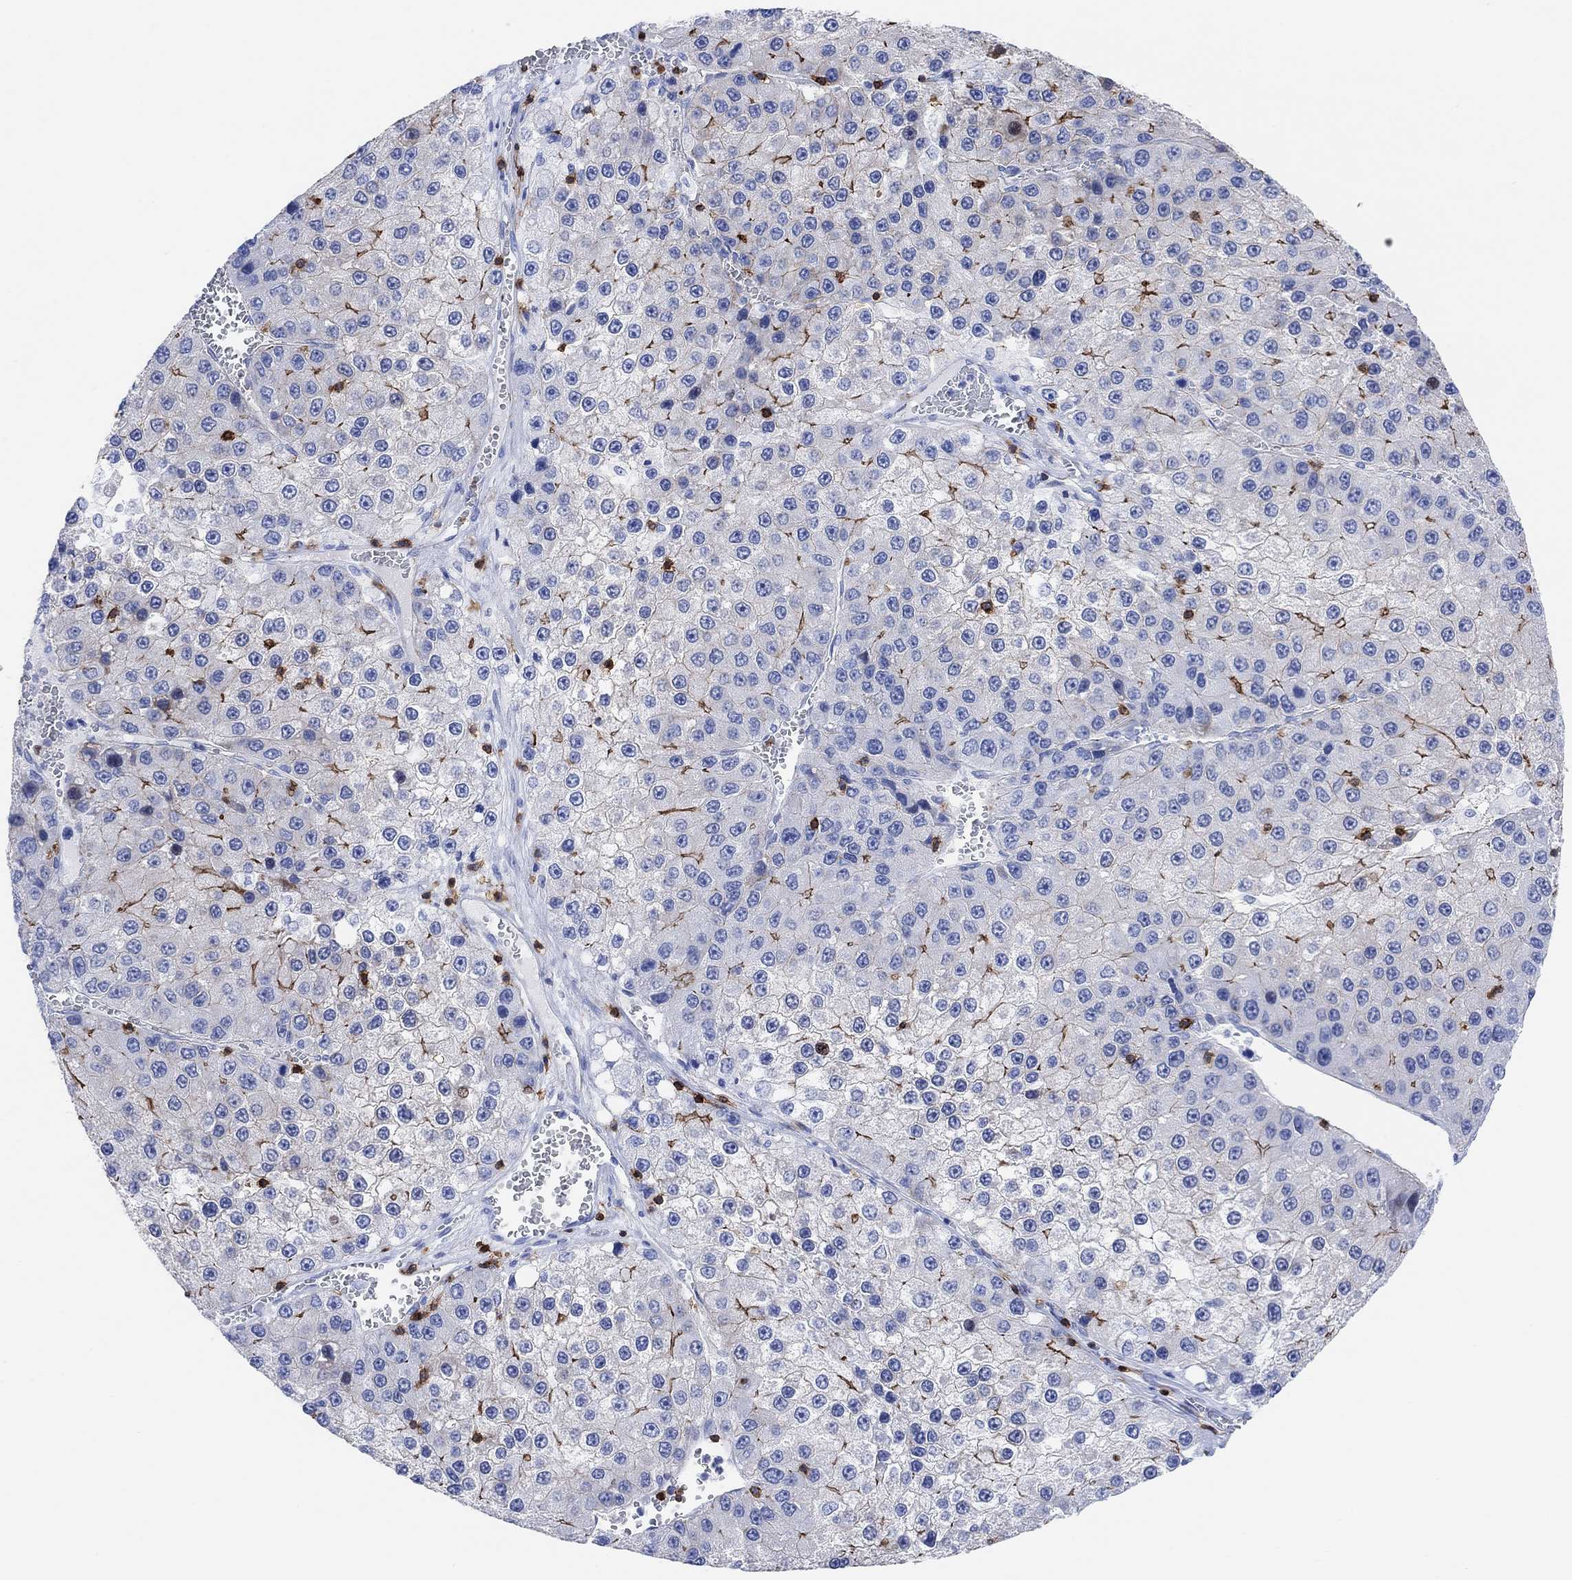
{"staining": {"intensity": "strong", "quantity": "<25%", "location": "cytoplasmic/membranous"}, "tissue": "liver cancer", "cell_type": "Tumor cells", "image_type": "cancer", "snomed": [{"axis": "morphology", "description": "Carcinoma, Hepatocellular, NOS"}, {"axis": "topography", "description": "Liver"}], "caption": "Tumor cells display medium levels of strong cytoplasmic/membranous expression in about <25% of cells in liver cancer. (DAB IHC, brown staining for protein, blue staining for nuclei).", "gene": "GPR65", "patient": {"sex": "female", "age": 73}}